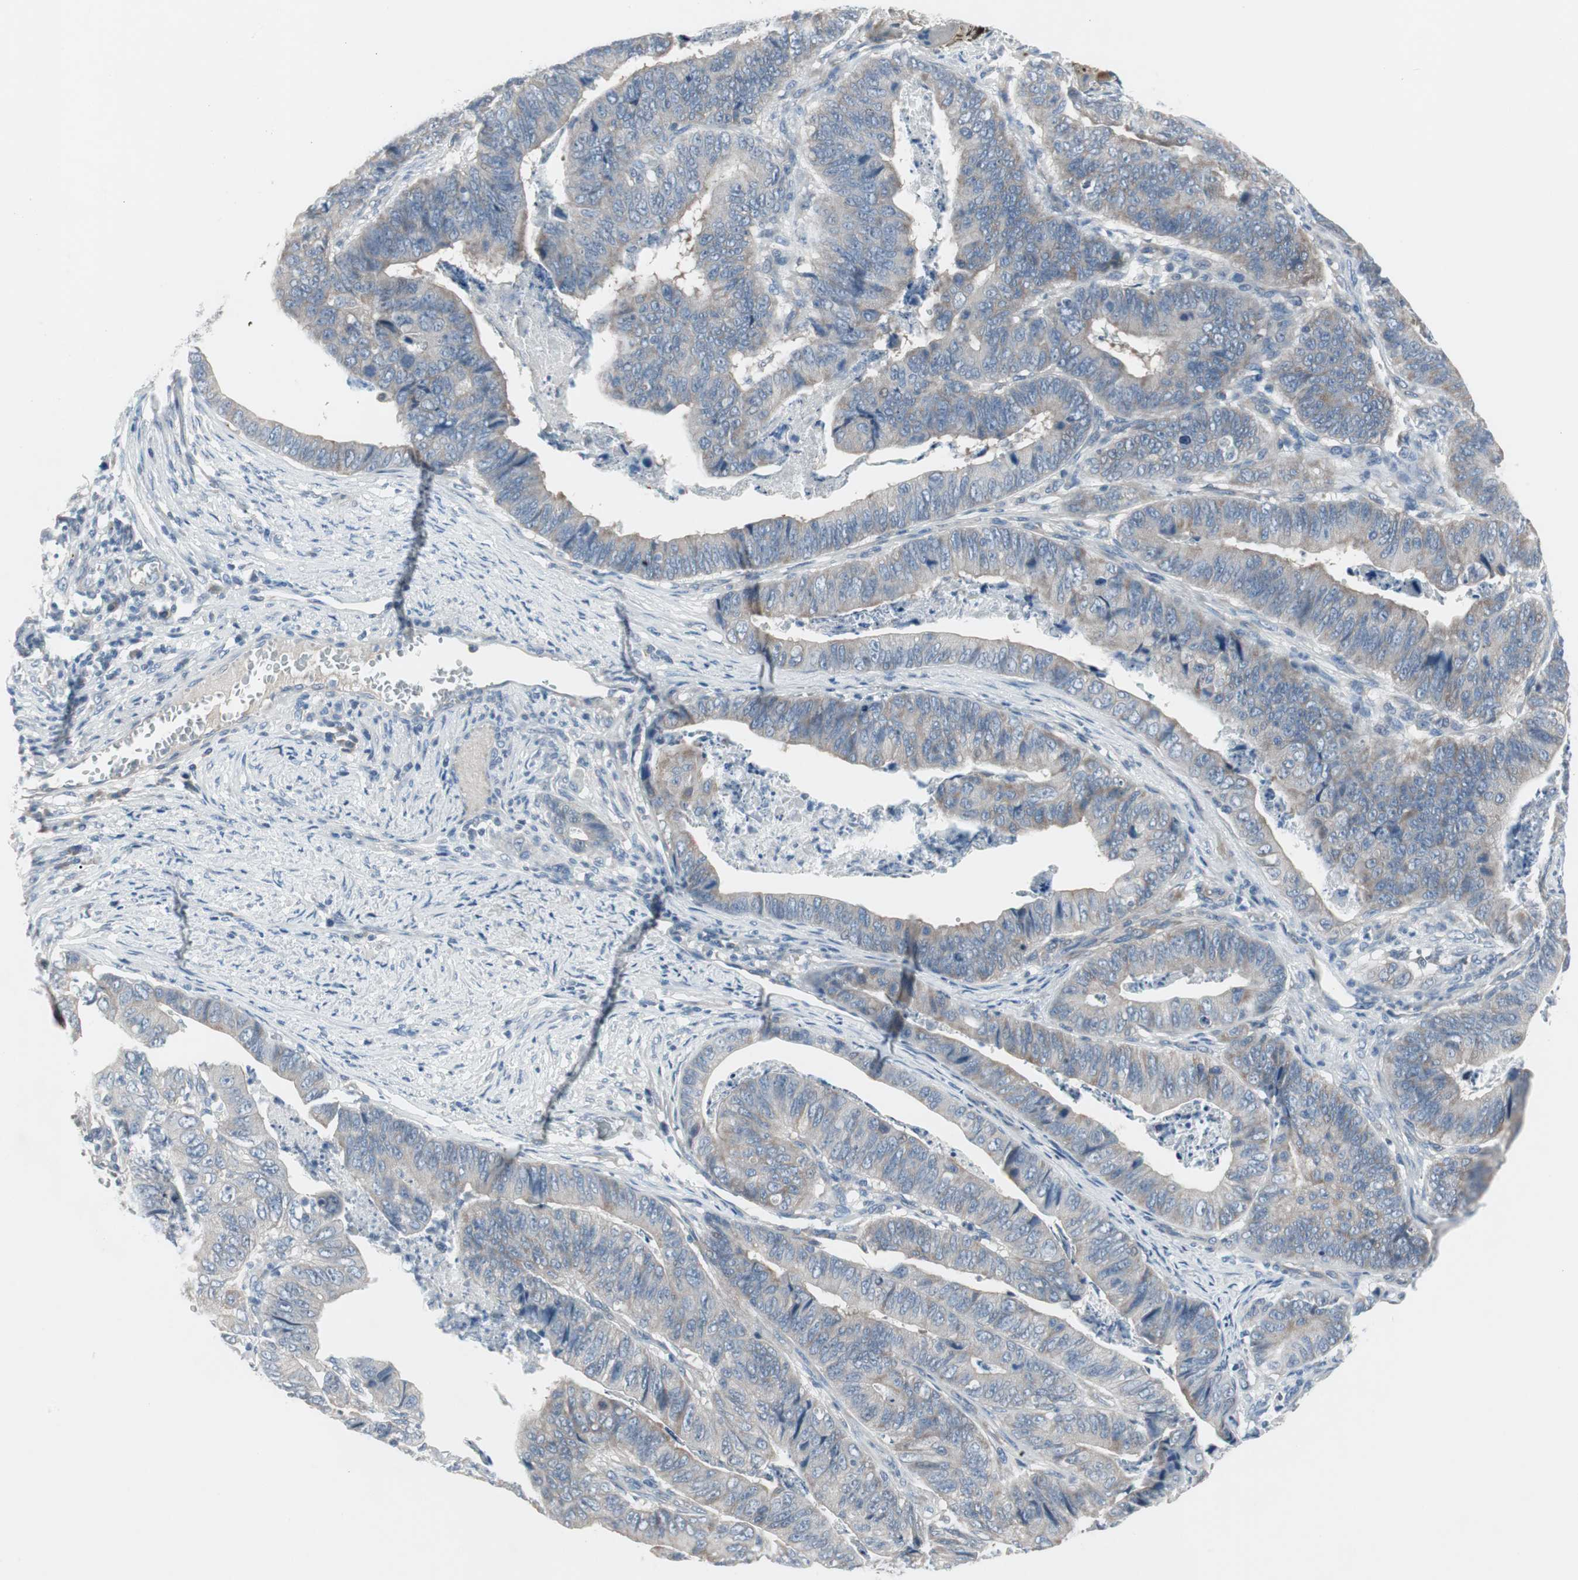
{"staining": {"intensity": "weak", "quantity": ">75%", "location": "cytoplasmic/membranous"}, "tissue": "stomach cancer", "cell_type": "Tumor cells", "image_type": "cancer", "snomed": [{"axis": "morphology", "description": "Adenocarcinoma, NOS"}, {"axis": "topography", "description": "Stomach, lower"}], "caption": "Protein expression analysis of human stomach cancer reveals weak cytoplasmic/membranous staining in about >75% of tumor cells.", "gene": "PIGR", "patient": {"sex": "male", "age": 77}}